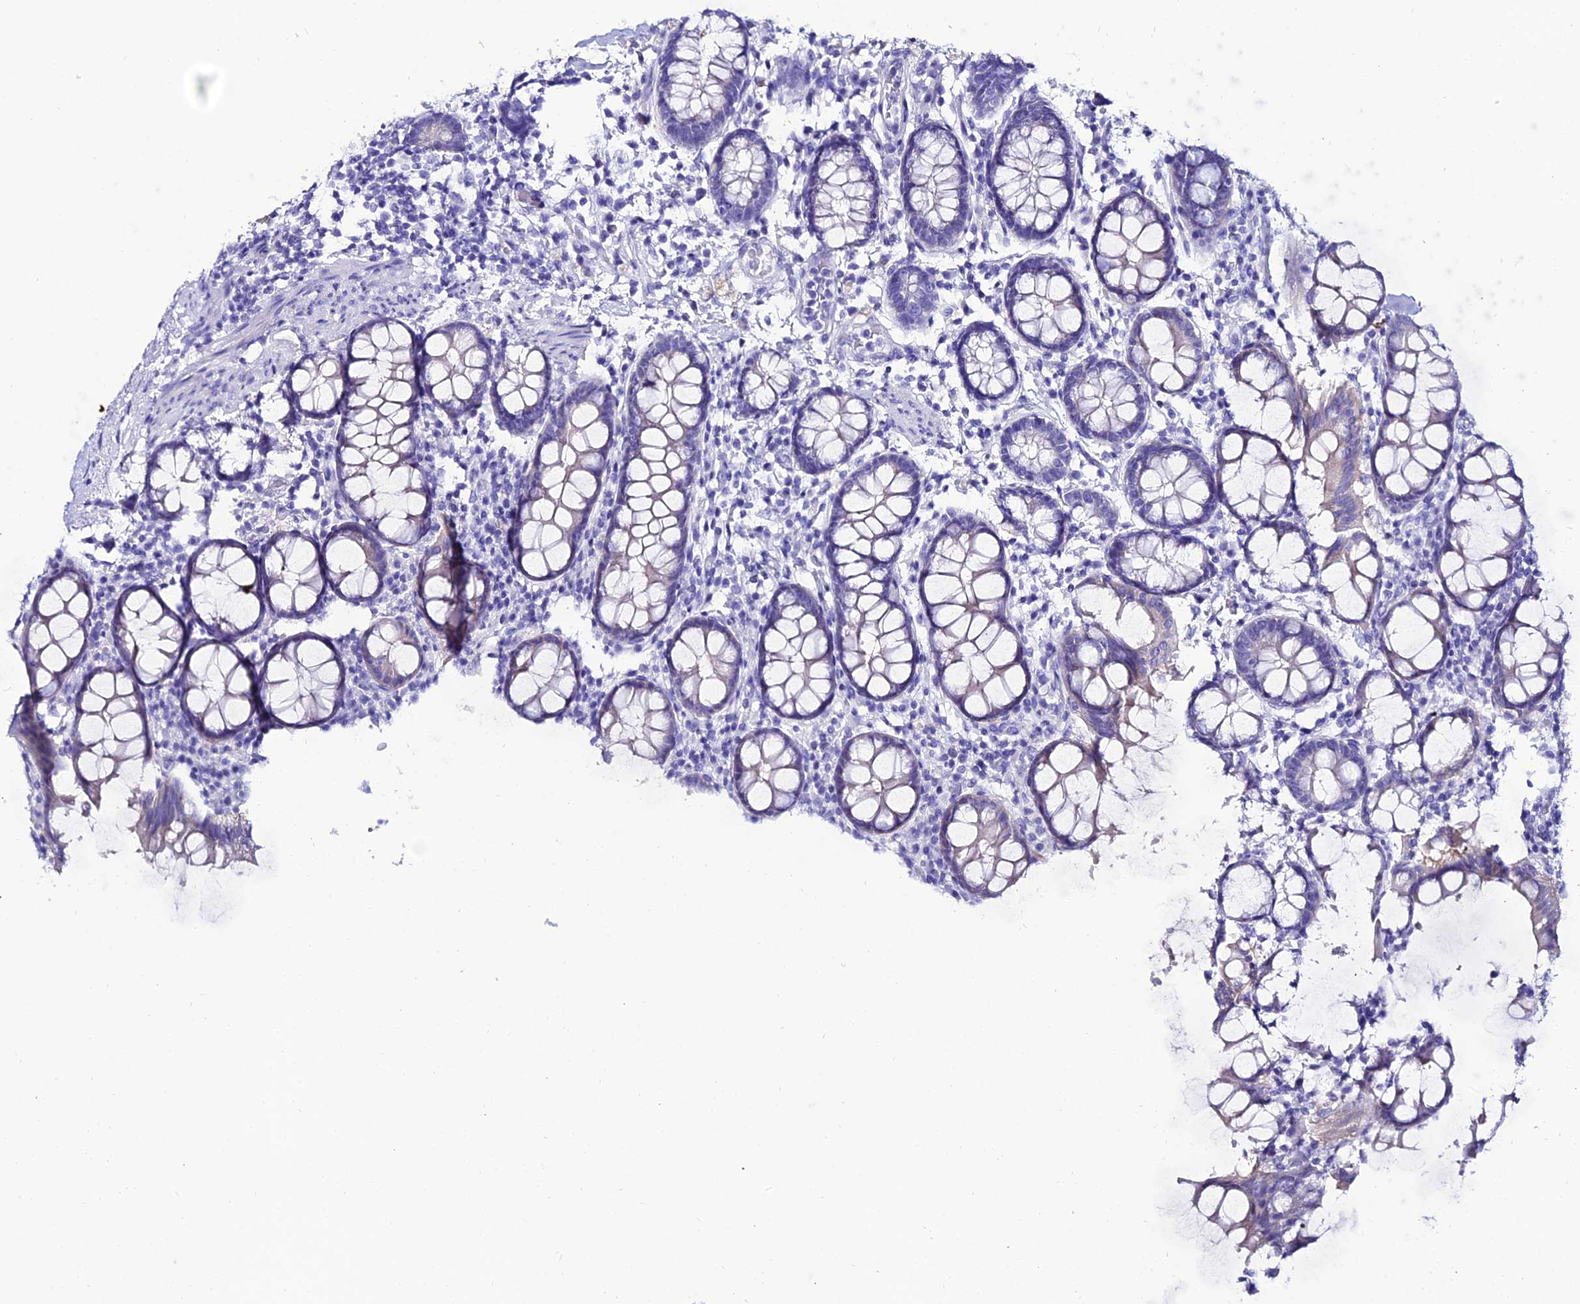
{"staining": {"intensity": "negative", "quantity": "none", "location": "none"}, "tissue": "colon", "cell_type": "Endothelial cells", "image_type": "normal", "snomed": [{"axis": "morphology", "description": "Normal tissue, NOS"}, {"axis": "topography", "description": "Colon"}], "caption": "A micrograph of colon stained for a protein shows no brown staining in endothelial cells.", "gene": "OR4D5", "patient": {"sex": "female", "age": 79}}